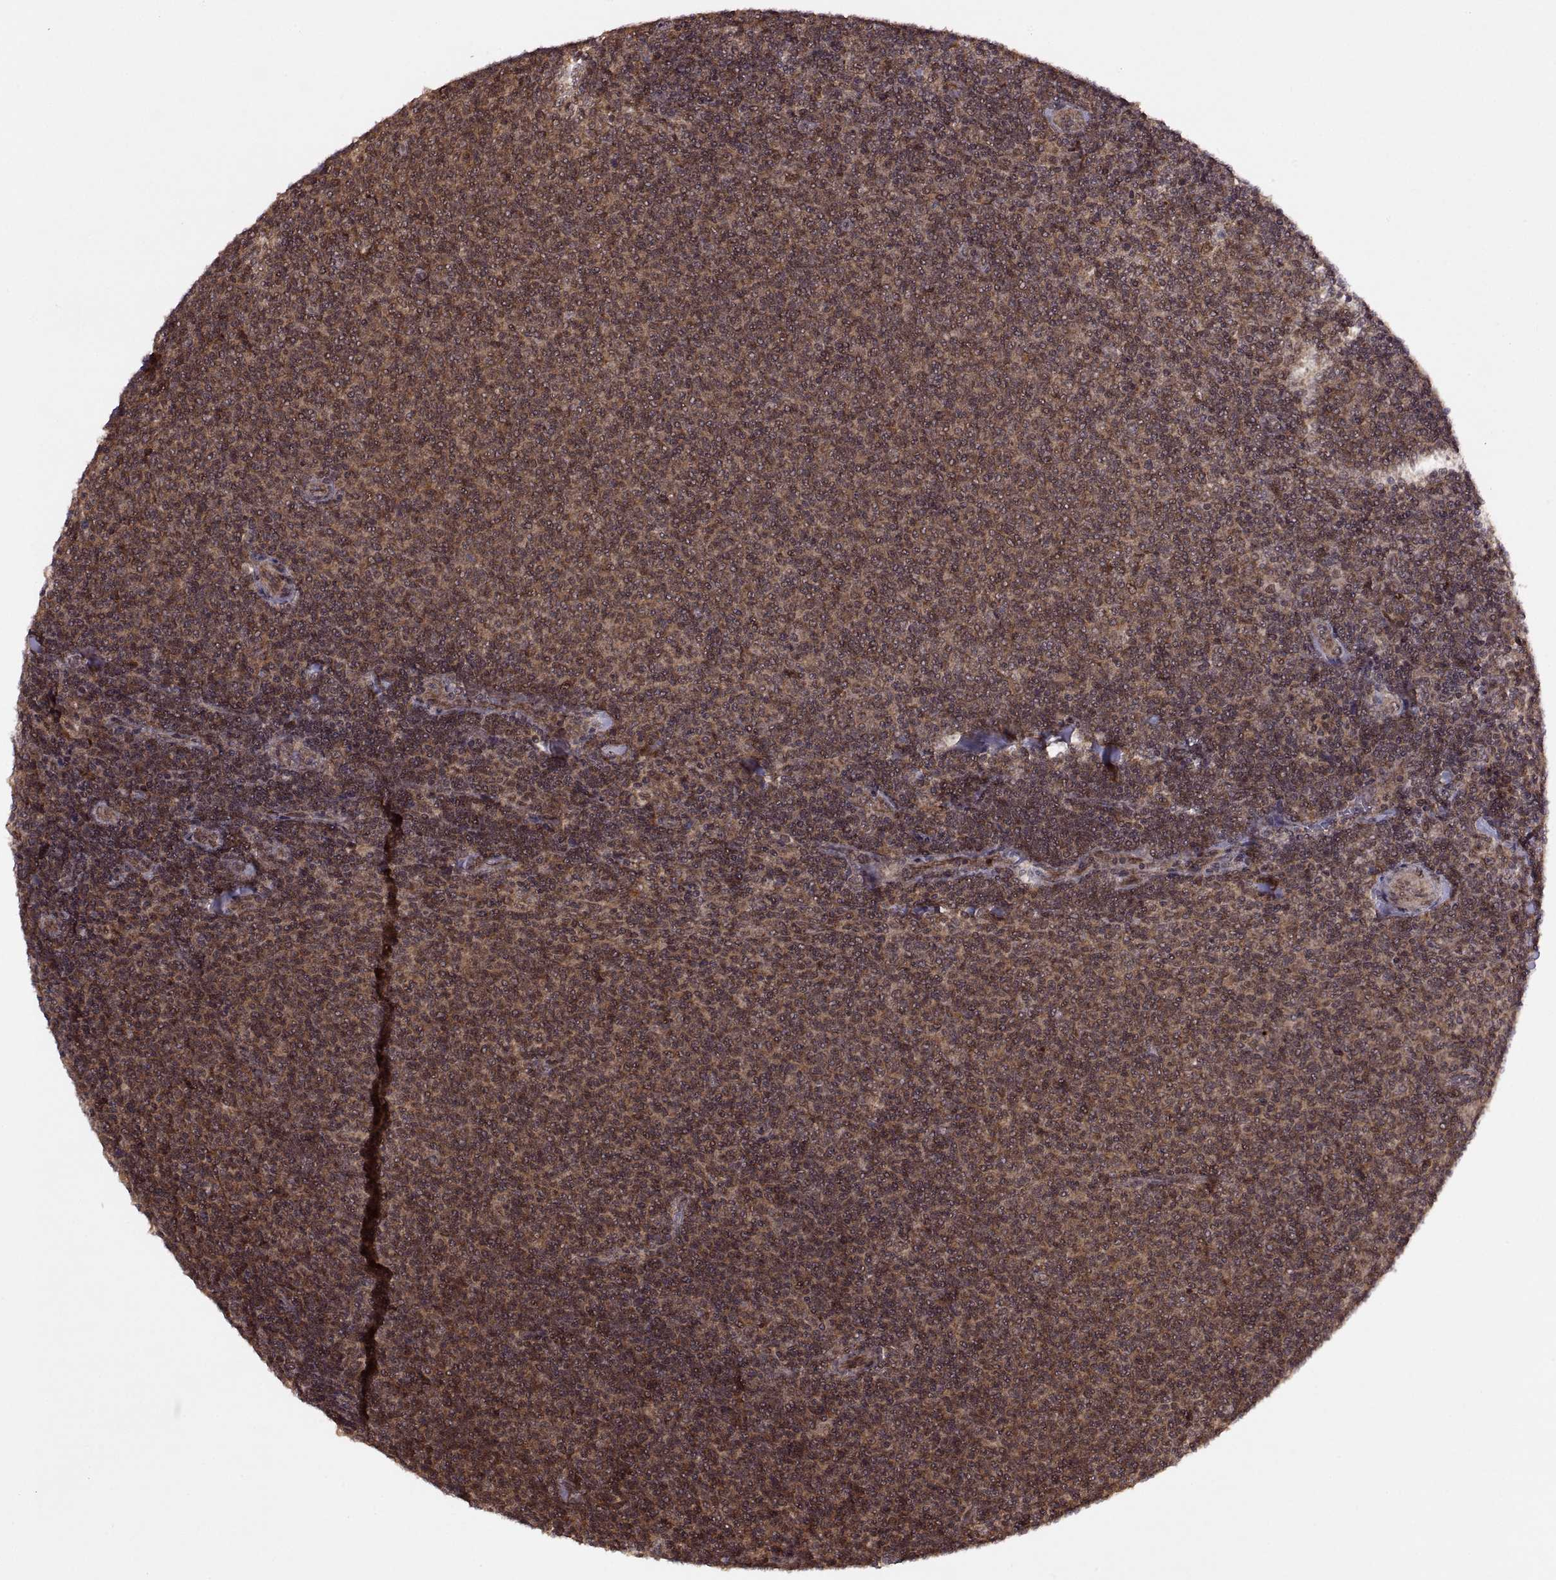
{"staining": {"intensity": "weak", "quantity": ">75%", "location": "cytoplasmic/membranous"}, "tissue": "lymphoma", "cell_type": "Tumor cells", "image_type": "cancer", "snomed": [{"axis": "morphology", "description": "Malignant lymphoma, non-Hodgkin's type, Low grade"}, {"axis": "topography", "description": "Lymph node"}], "caption": "About >75% of tumor cells in human lymphoma show weak cytoplasmic/membranous protein expression as visualized by brown immunohistochemical staining.", "gene": "PTOV1", "patient": {"sex": "male", "age": 52}}